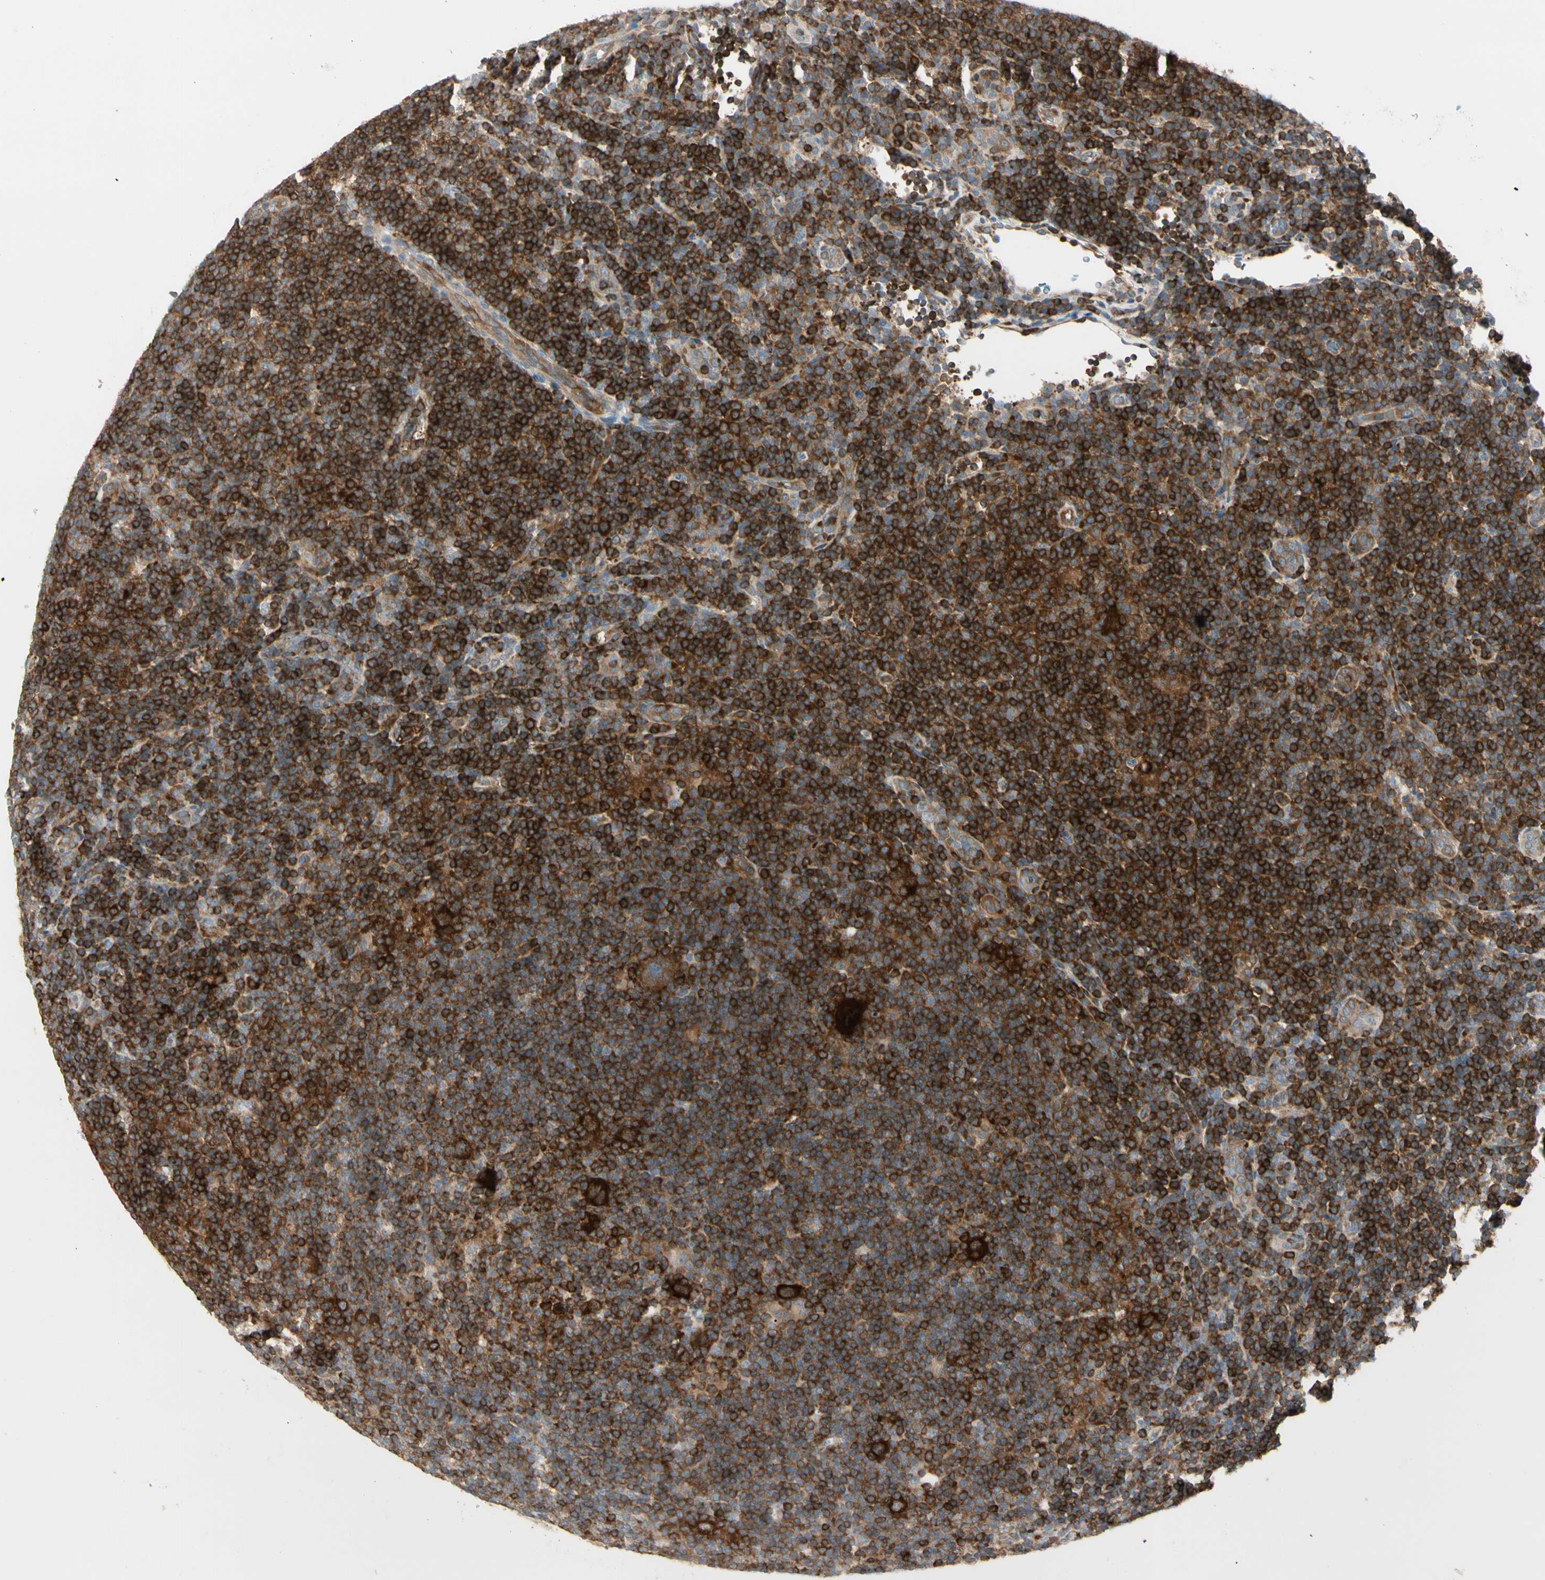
{"staining": {"intensity": "strong", "quantity": ">75%", "location": "cytoplasmic/membranous"}, "tissue": "lymphoma", "cell_type": "Tumor cells", "image_type": "cancer", "snomed": [{"axis": "morphology", "description": "Hodgkin's disease, NOS"}, {"axis": "topography", "description": "Lymph node"}], "caption": "Hodgkin's disease stained with a protein marker exhibits strong staining in tumor cells.", "gene": "NFKB2", "patient": {"sex": "female", "age": 57}}